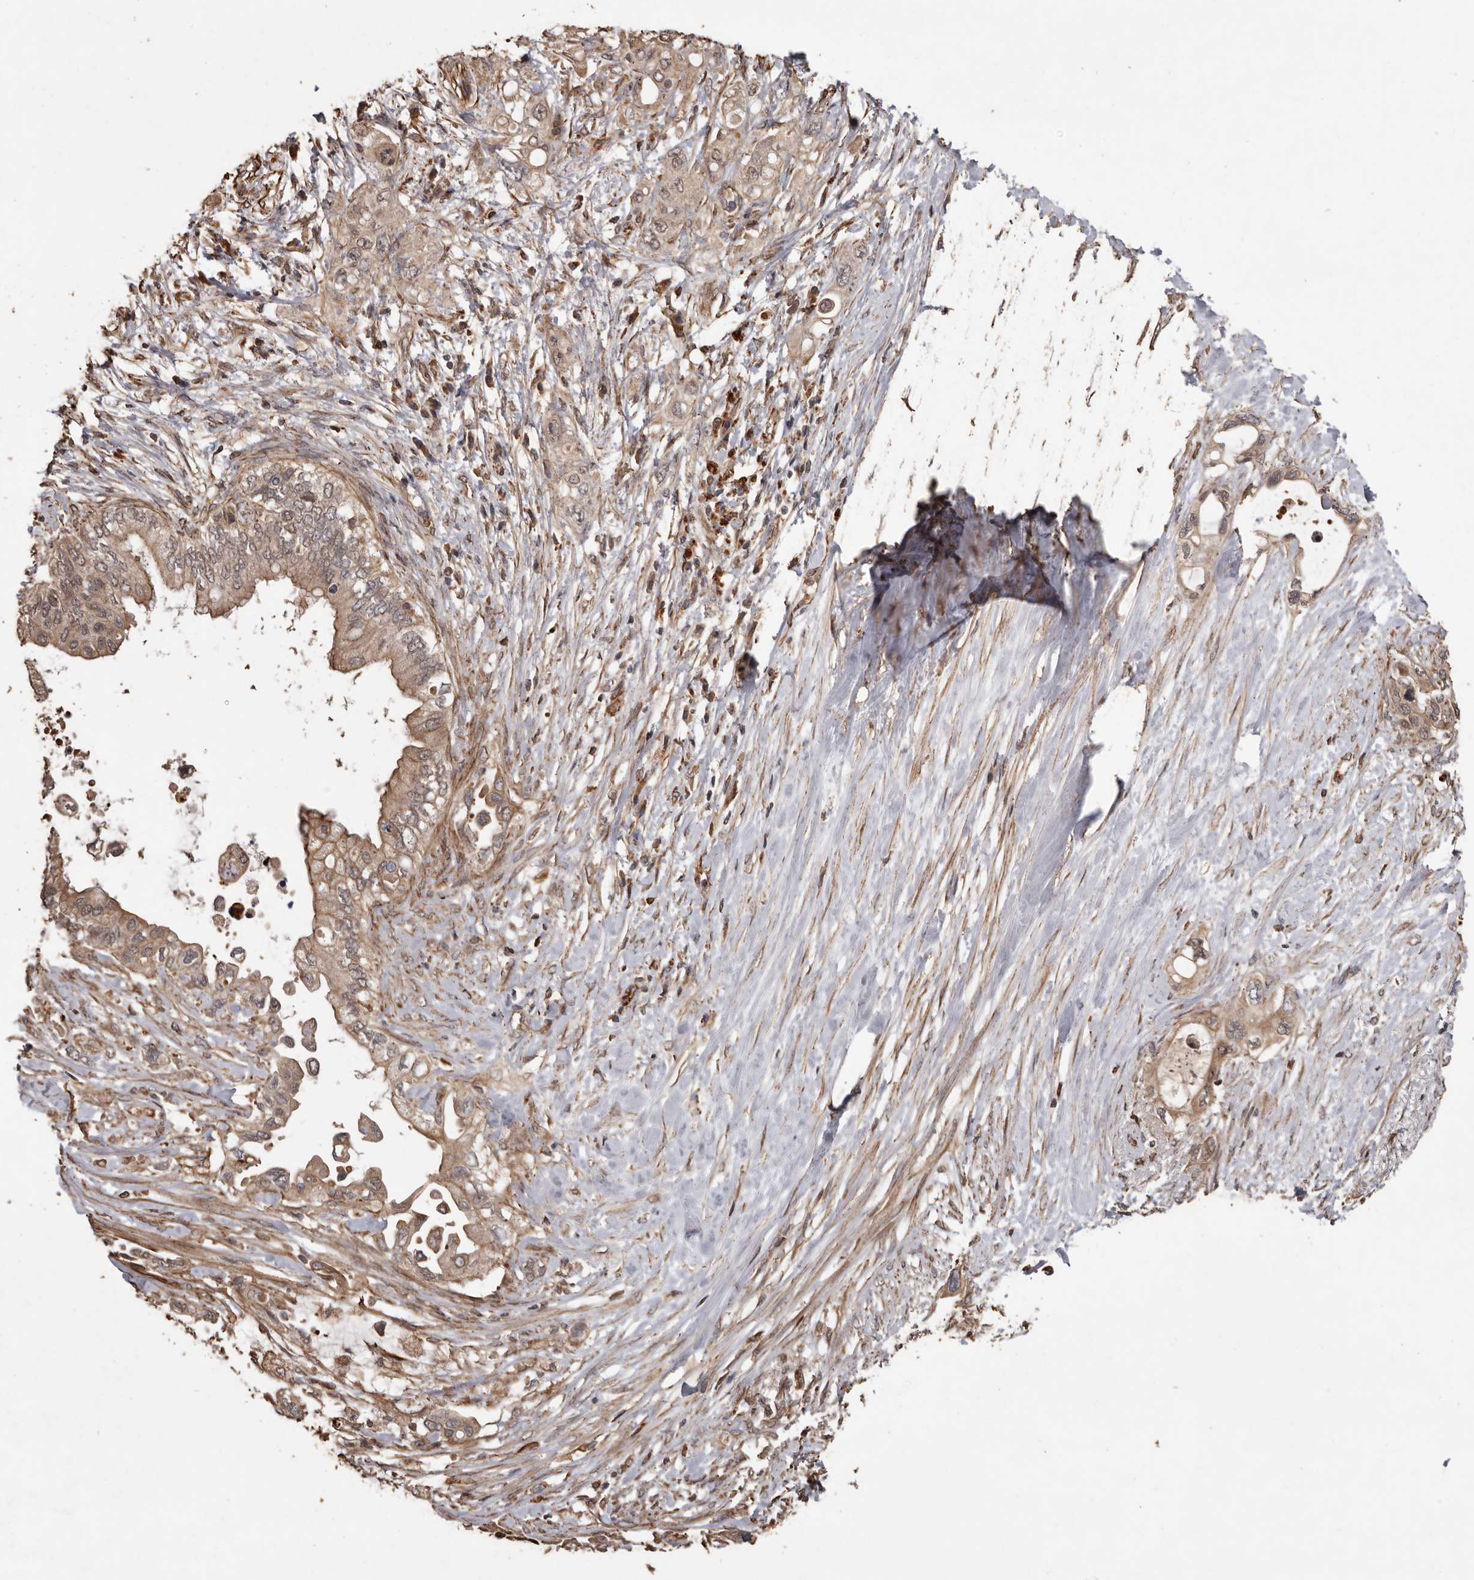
{"staining": {"intensity": "moderate", "quantity": ">75%", "location": "cytoplasmic/membranous,nuclear"}, "tissue": "pancreatic cancer", "cell_type": "Tumor cells", "image_type": "cancer", "snomed": [{"axis": "morphology", "description": "Adenocarcinoma, NOS"}, {"axis": "topography", "description": "Pancreas"}], "caption": "Protein expression by immunohistochemistry (IHC) exhibits moderate cytoplasmic/membranous and nuclear staining in approximately >75% of tumor cells in pancreatic cancer. (brown staining indicates protein expression, while blue staining denotes nuclei).", "gene": "BRAT1", "patient": {"sex": "female", "age": 56}}